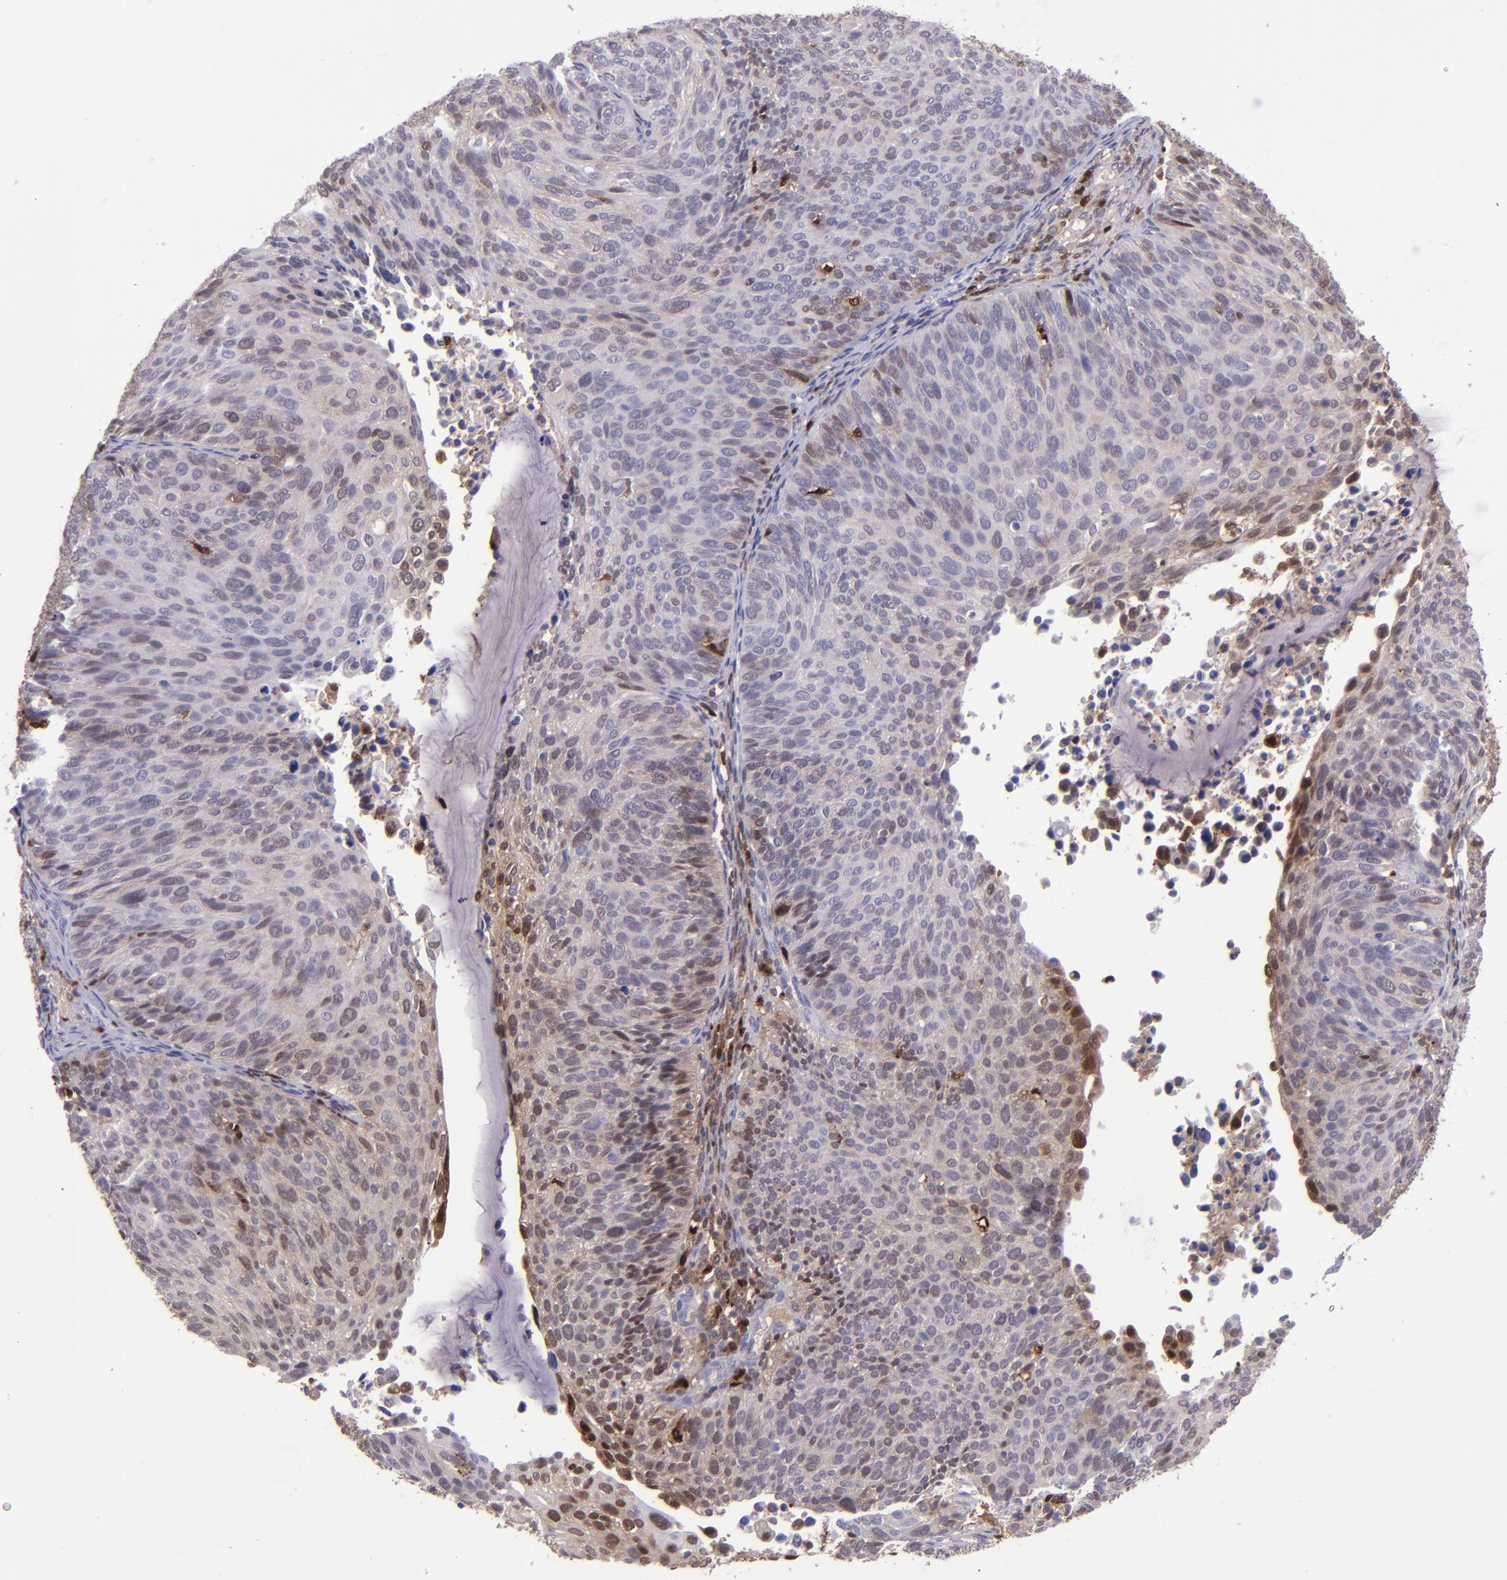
{"staining": {"intensity": "moderate", "quantity": "<25%", "location": "cytoplasmic/membranous,nuclear"}, "tissue": "cervical cancer", "cell_type": "Tumor cells", "image_type": "cancer", "snomed": [{"axis": "morphology", "description": "Squamous cell carcinoma, NOS"}, {"axis": "topography", "description": "Cervix"}], "caption": "The histopathology image displays immunohistochemical staining of squamous cell carcinoma (cervical). There is moderate cytoplasmic/membranous and nuclear expression is seen in approximately <25% of tumor cells.", "gene": "TYMP", "patient": {"sex": "female", "age": 36}}